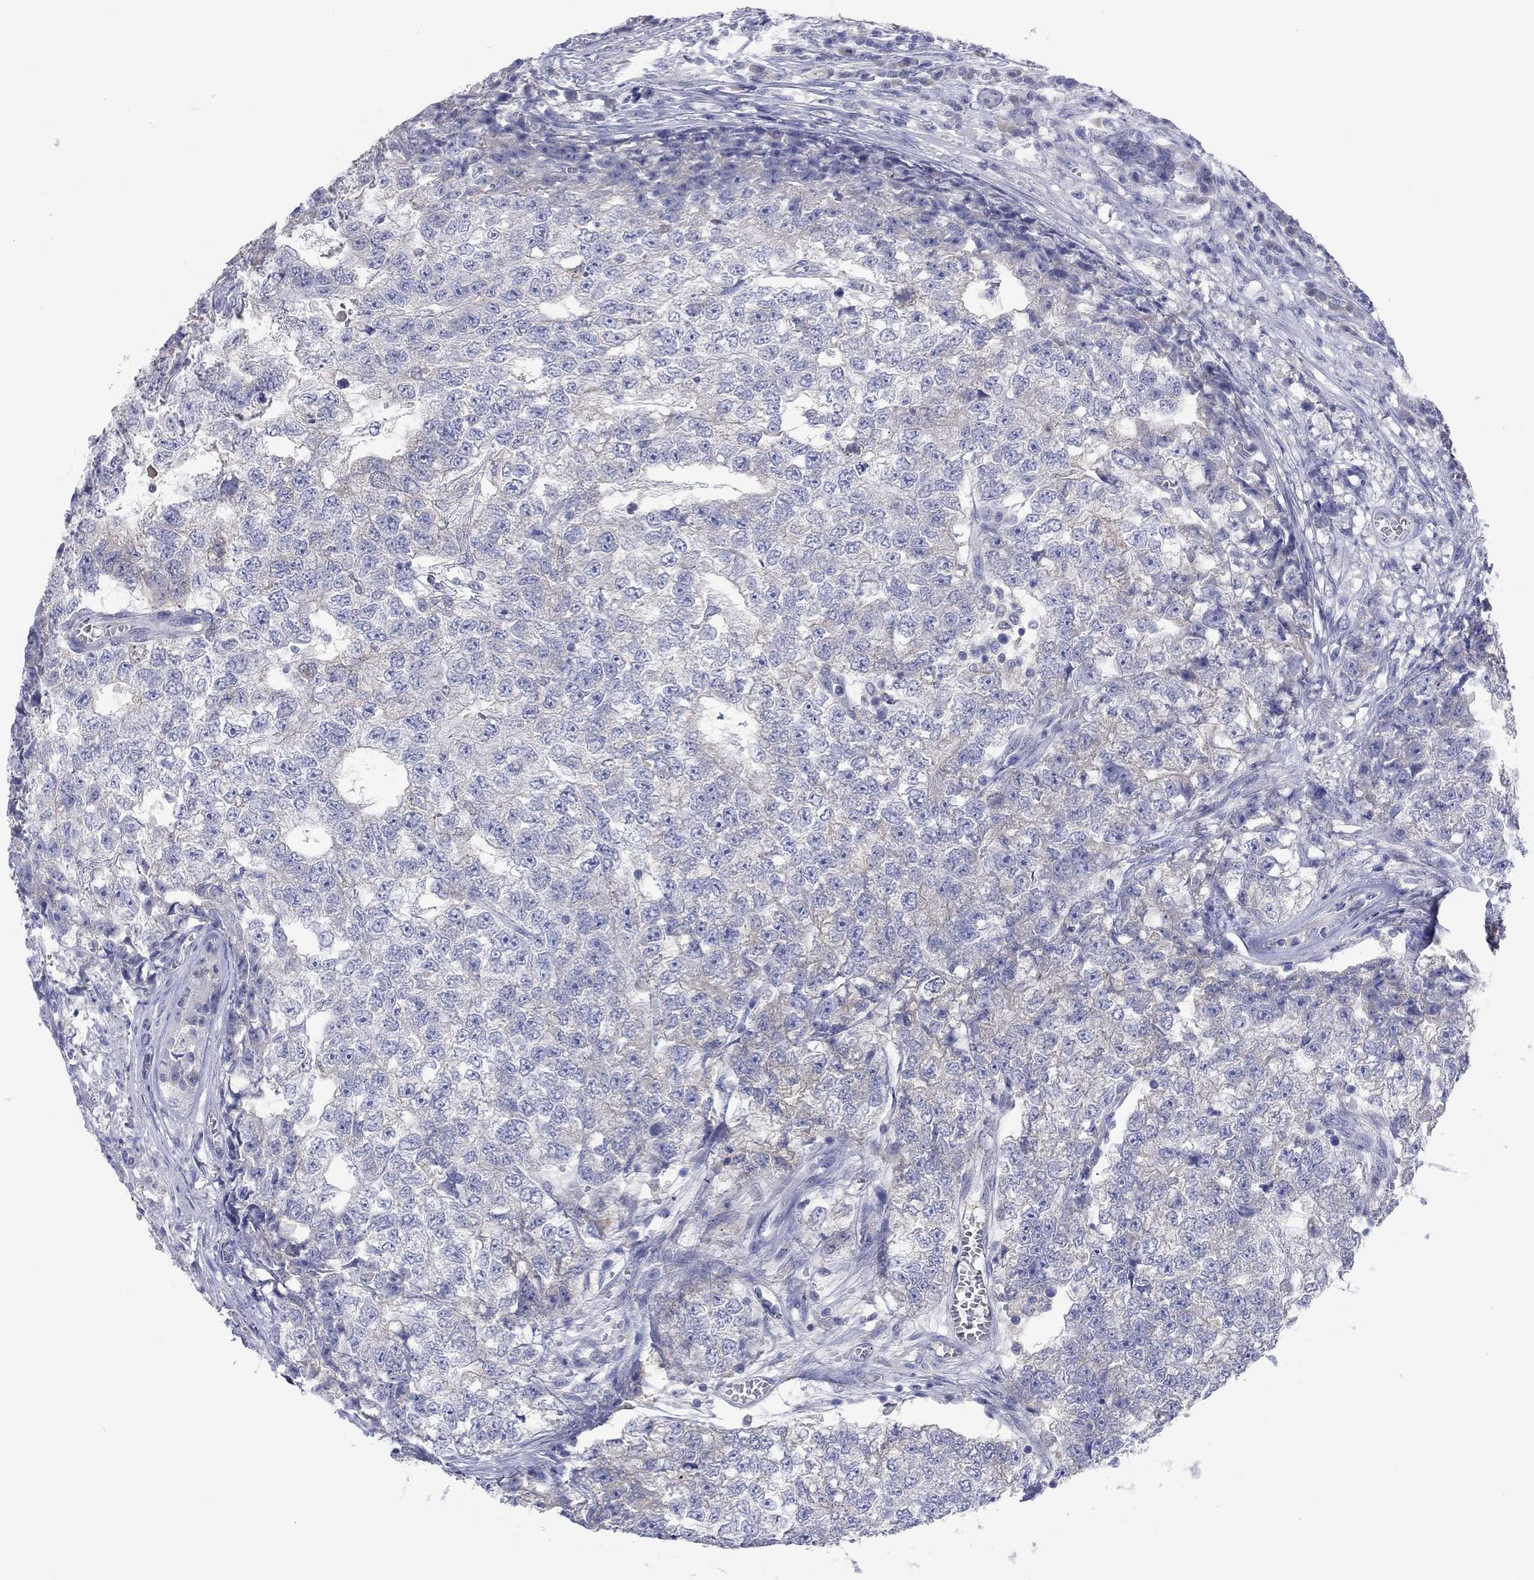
{"staining": {"intensity": "negative", "quantity": "none", "location": "none"}, "tissue": "testis cancer", "cell_type": "Tumor cells", "image_type": "cancer", "snomed": [{"axis": "morphology", "description": "Seminoma, NOS"}, {"axis": "morphology", "description": "Carcinoma, Embryonal, NOS"}, {"axis": "topography", "description": "Testis"}], "caption": "The immunohistochemistry micrograph has no significant expression in tumor cells of testis cancer (embryonal carcinoma) tissue.", "gene": "ST7L", "patient": {"sex": "male", "age": 22}}